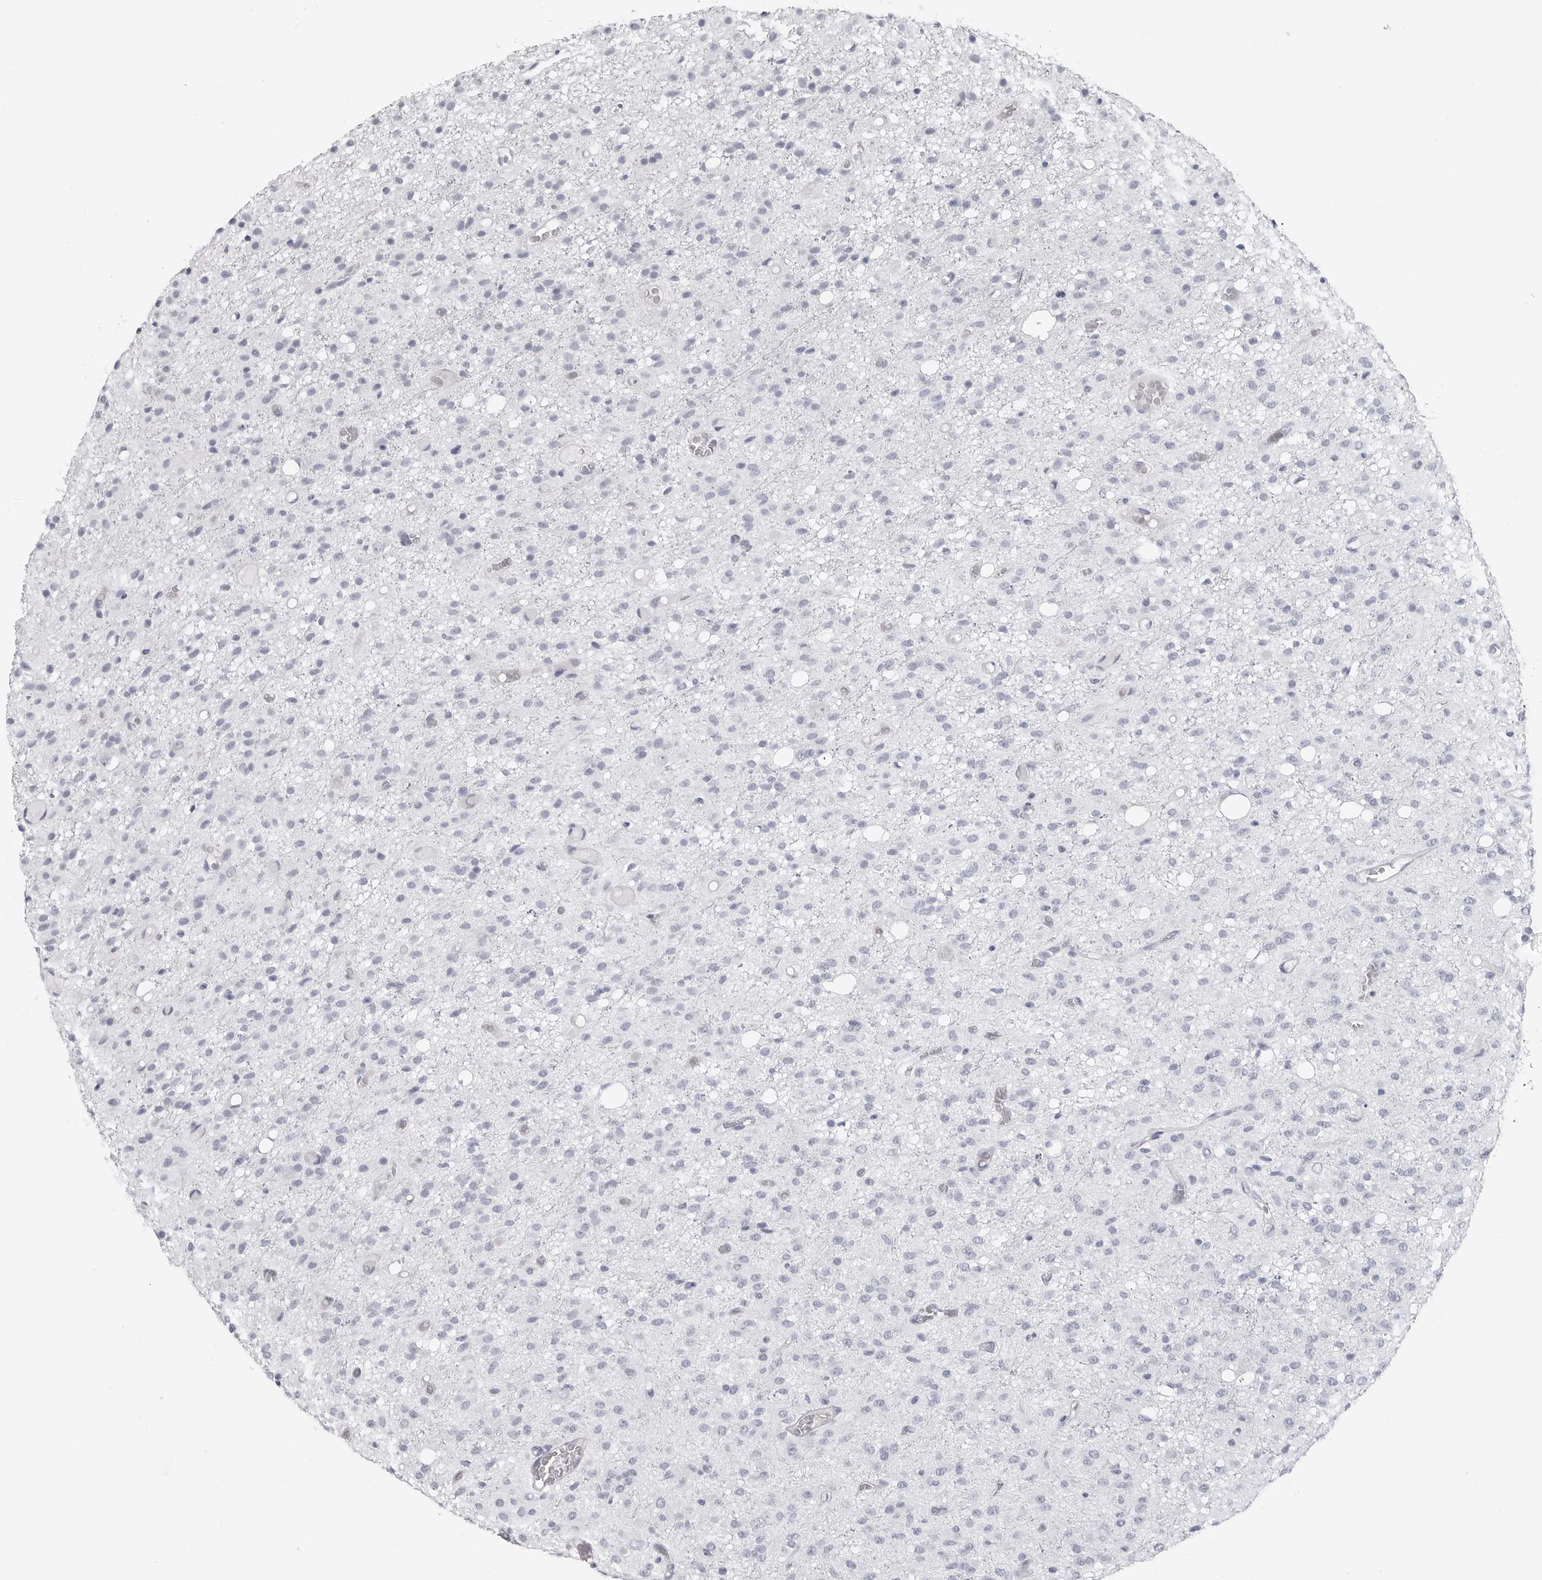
{"staining": {"intensity": "negative", "quantity": "none", "location": "none"}, "tissue": "glioma", "cell_type": "Tumor cells", "image_type": "cancer", "snomed": [{"axis": "morphology", "description": "Glioma, malignant, High grade"}, {"axis": "topography", "description": "Brain"}], "caption": "An immunohistochemistry (IHC) image of glioma is shown. There is no staining in tumor cells of glioma.", "gene": "CSH1", "patient": {"sex": "female", "age": 59}}